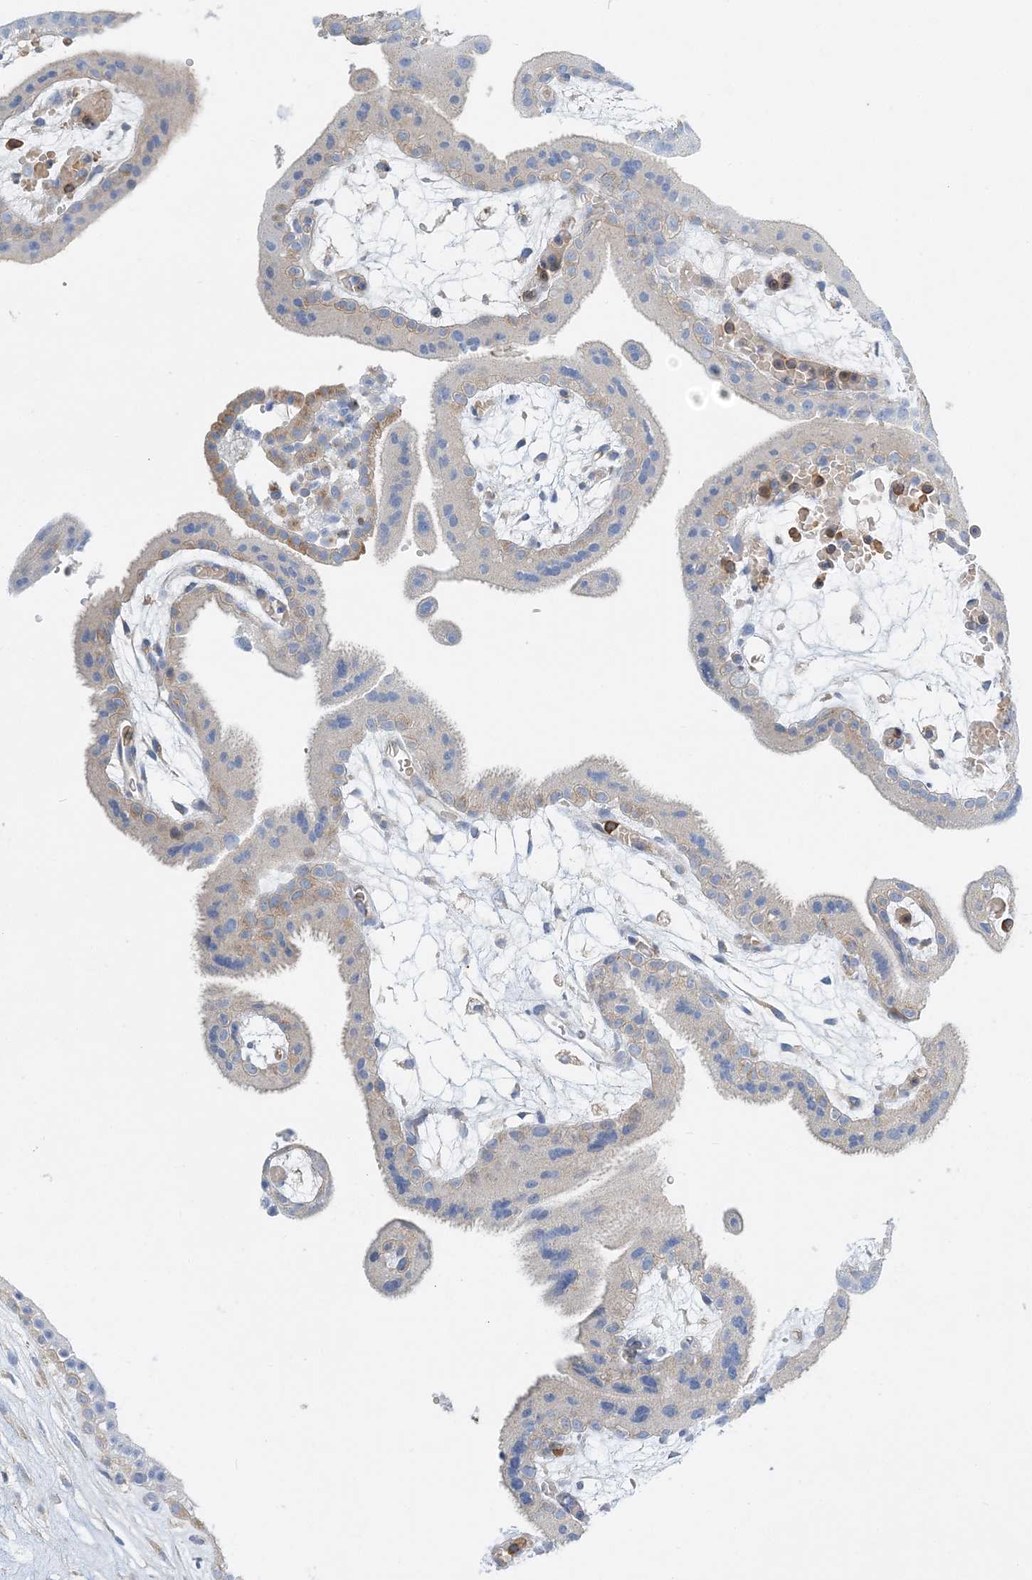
{"staining": {"intensity": "moderate", "quantity": ">75%", "location": "cytoplasmic/membranous"}, "tissue": "placenta", "cell_type": "Decidual cells", "image_type": "normal", "snomed": [{"axis": "morphology", "description": "Normal tissue, NOS"}, {"axis": "topography", "description": "Placenta"}], "caption": "An IHC image of unremarkable tissue is shown. Protein staining in brown highlights moderate cytoplasmic/membranous positivity in placenta within decidual cells.", "gene": "FAM114A2", "patient": {"sex": "female", "age": 18}}